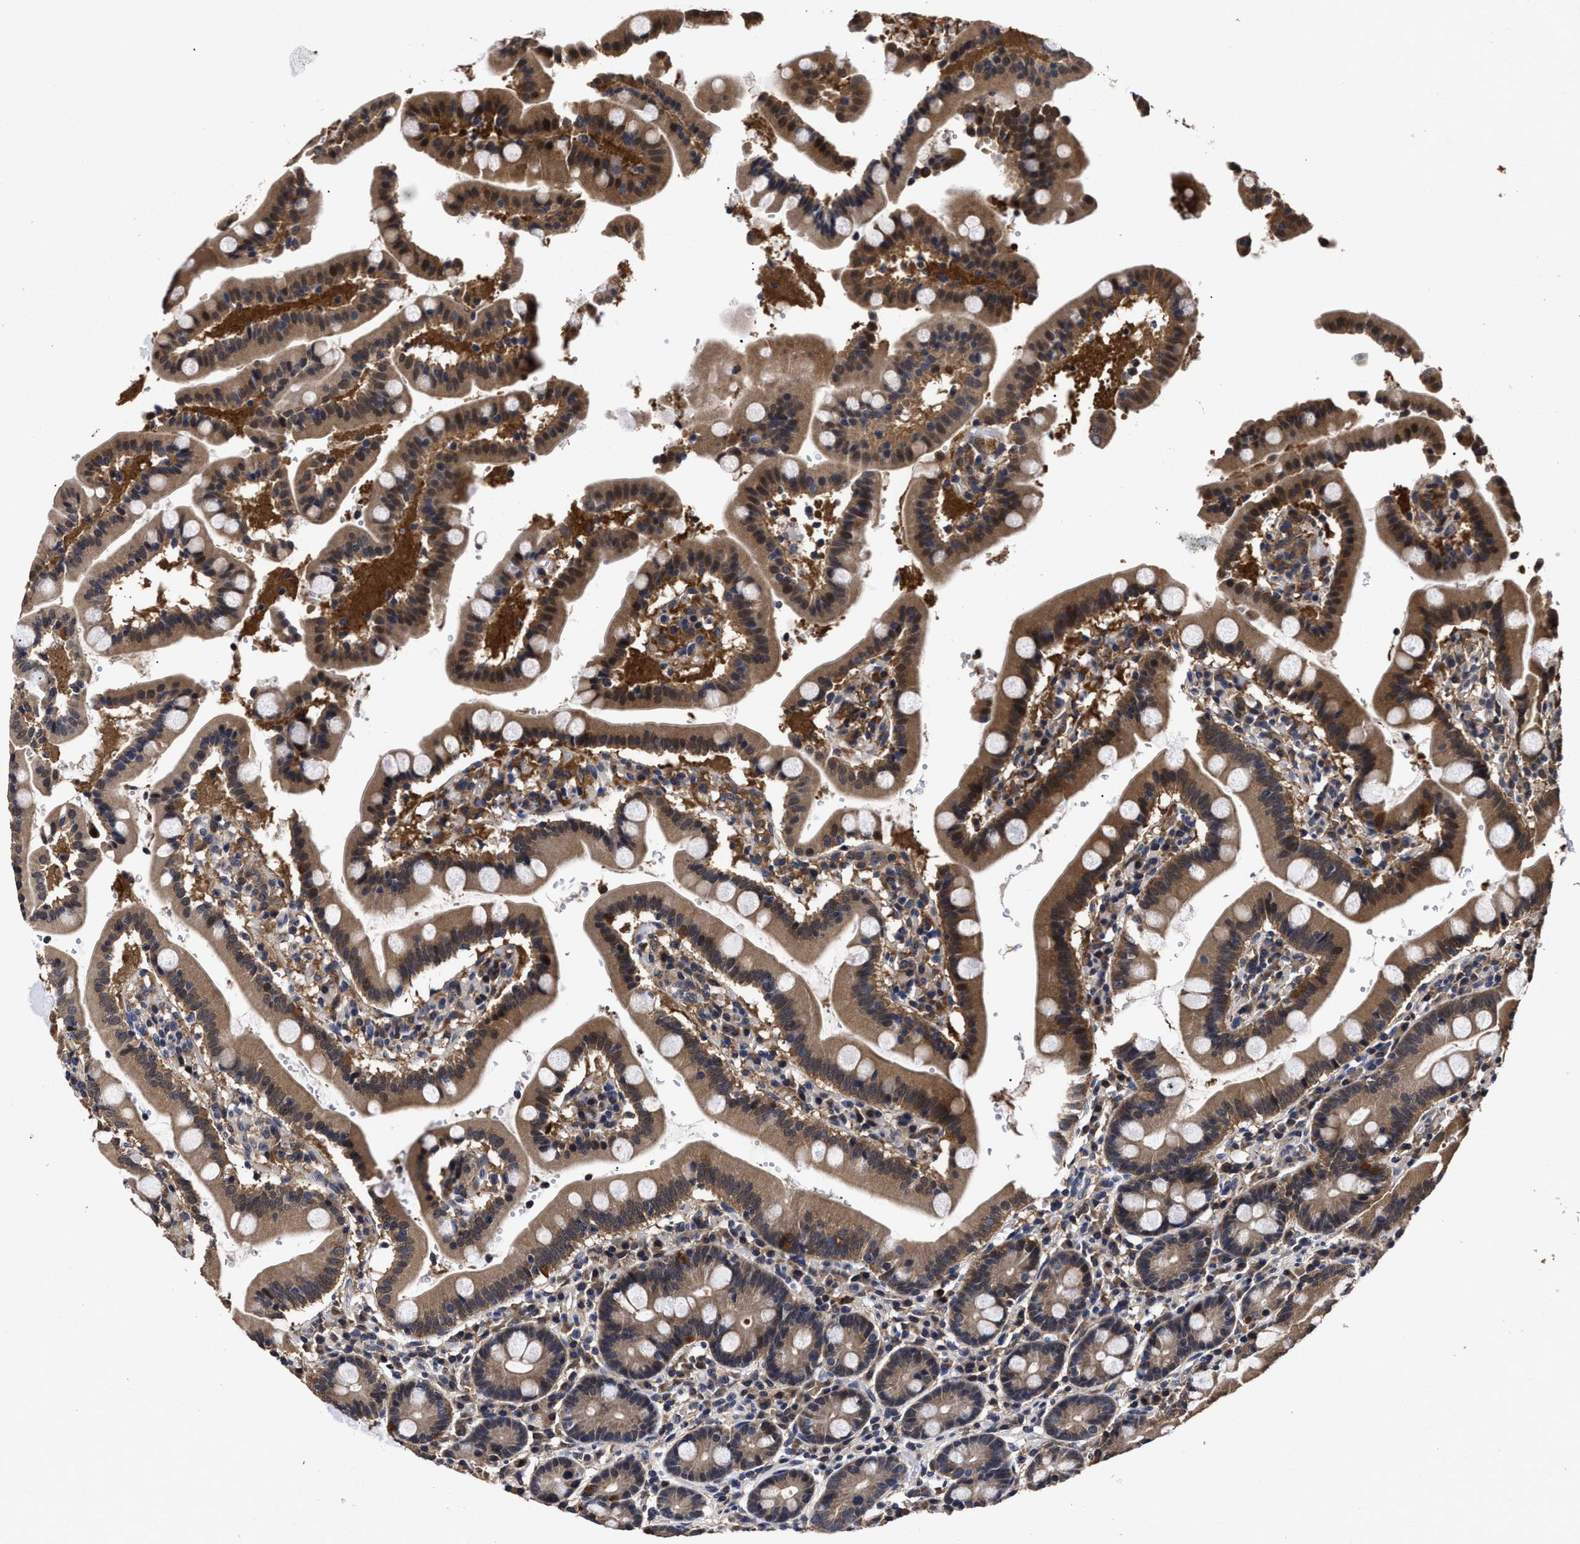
{"staining": {"intensity": "moderate", "quantity": ">75%", "location": "cytoplasmic/membranous"}, "tissue": "duodenum", "cell_type": "Glandular cells", "image_type": "normal", "snomed": [{"axis": "morphology", "description": "Normal tissue, NOS"}, {"axis": "topography", "description": "Small intestine, NOS"}], "caption": "An image of duodenum stained for a protein shows moderate cytoplasmic/membranous brown staining in glandular cells. (Stains: DAB (3,3'-diaminobenzidine) in brown, nuclei in blue, Microscopy: brightfield microscopy at high magnification).", "gene": "SOCS5", "patient": {"sex": "female", "age": 71}}